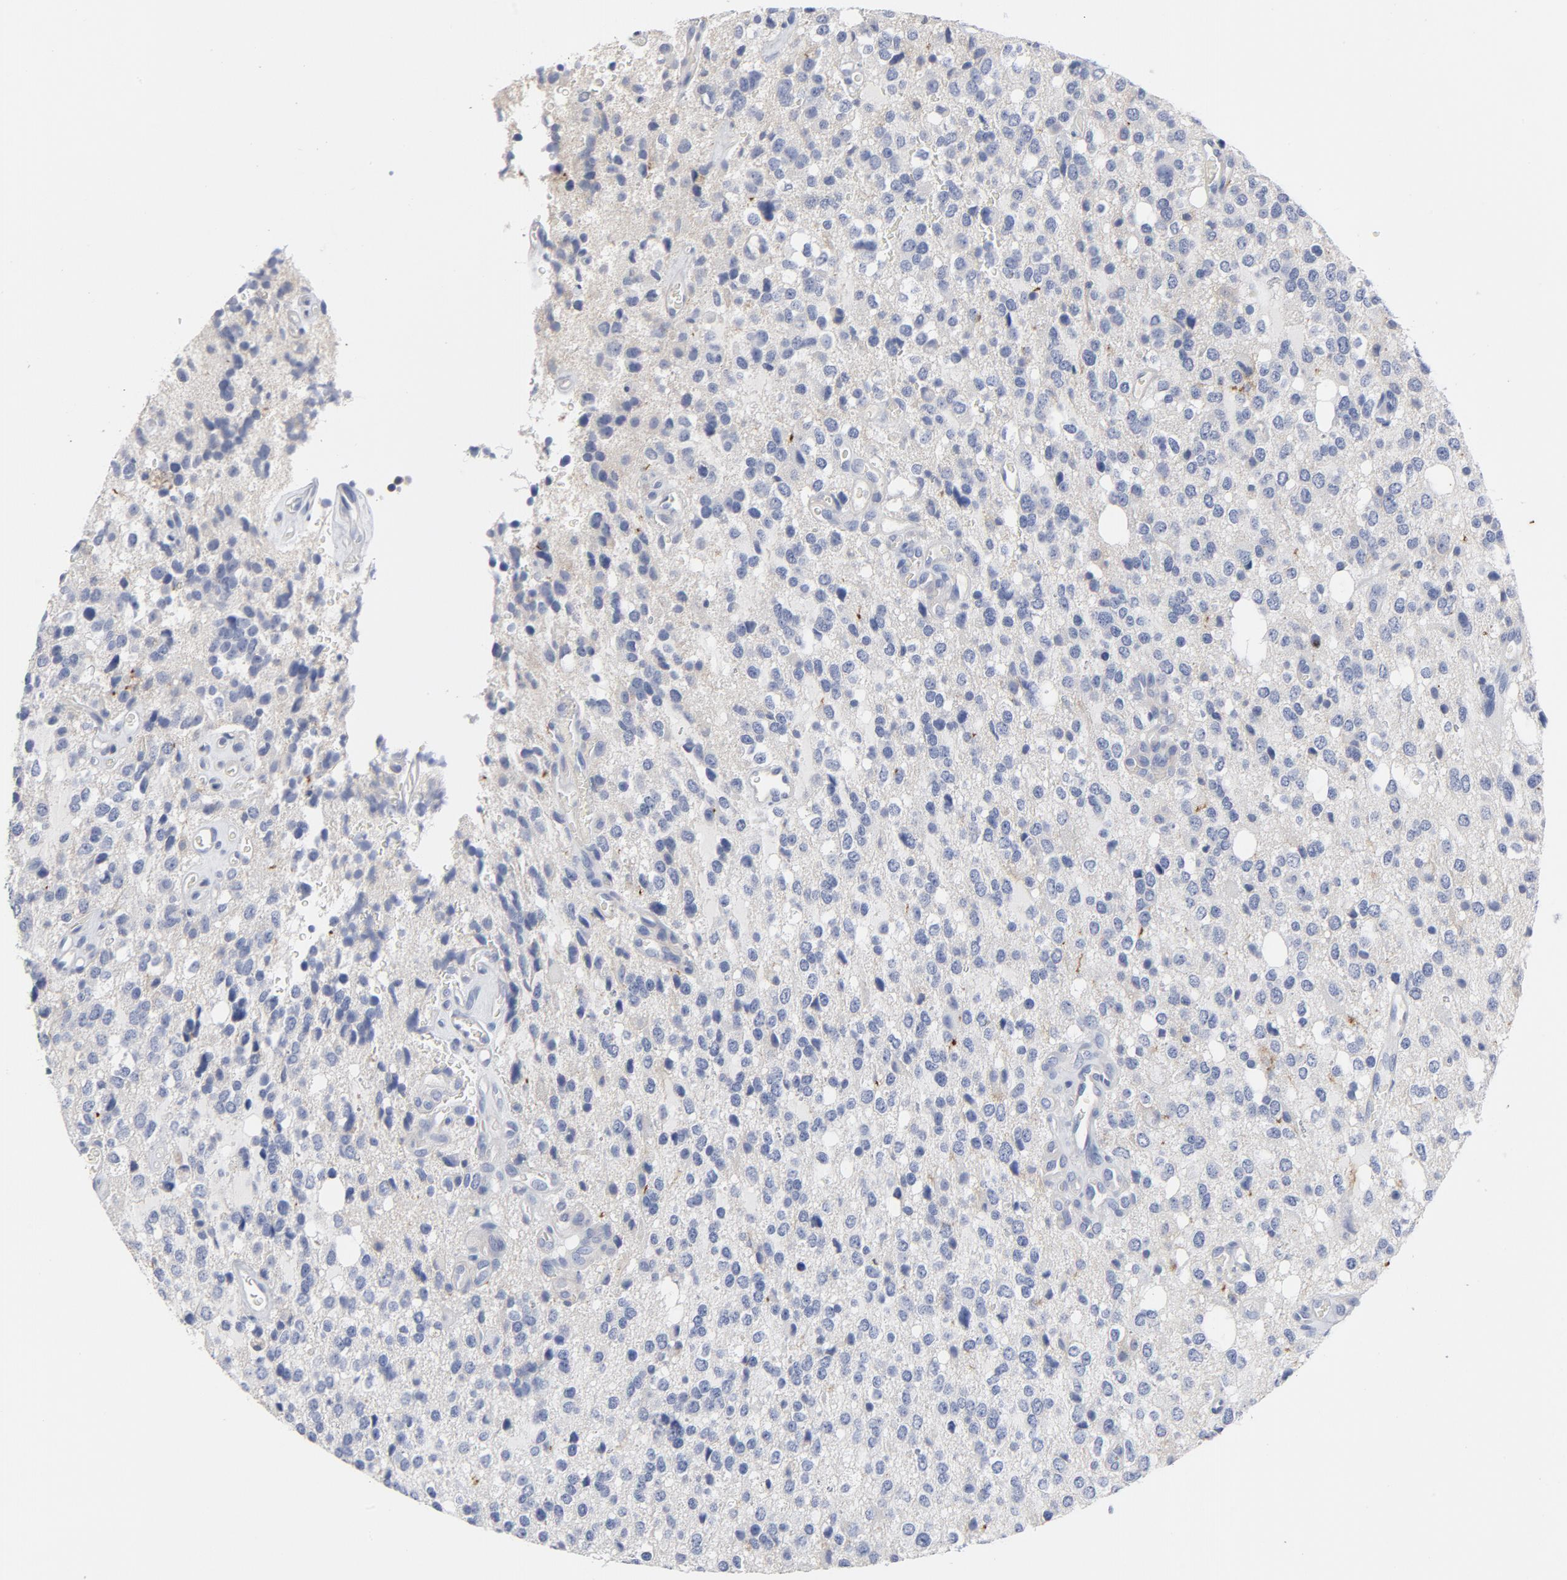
{"staining": {"intensity": "negative", "quantity": "none", "location": "none"}, "tissue": "glioma", "cell_type": "Tumor cells", "image_type": "cancer", "snomed": [{"axis": "morphology", "description": "Glioma, malignant, High grade"}, {"axis": "topography", "description": "Brain"}], "caption": "Tumor cells are negative for protein expression in human glioma.", "gene": "TSPAN6", "patient": {"sex": "male", "age": 47}}